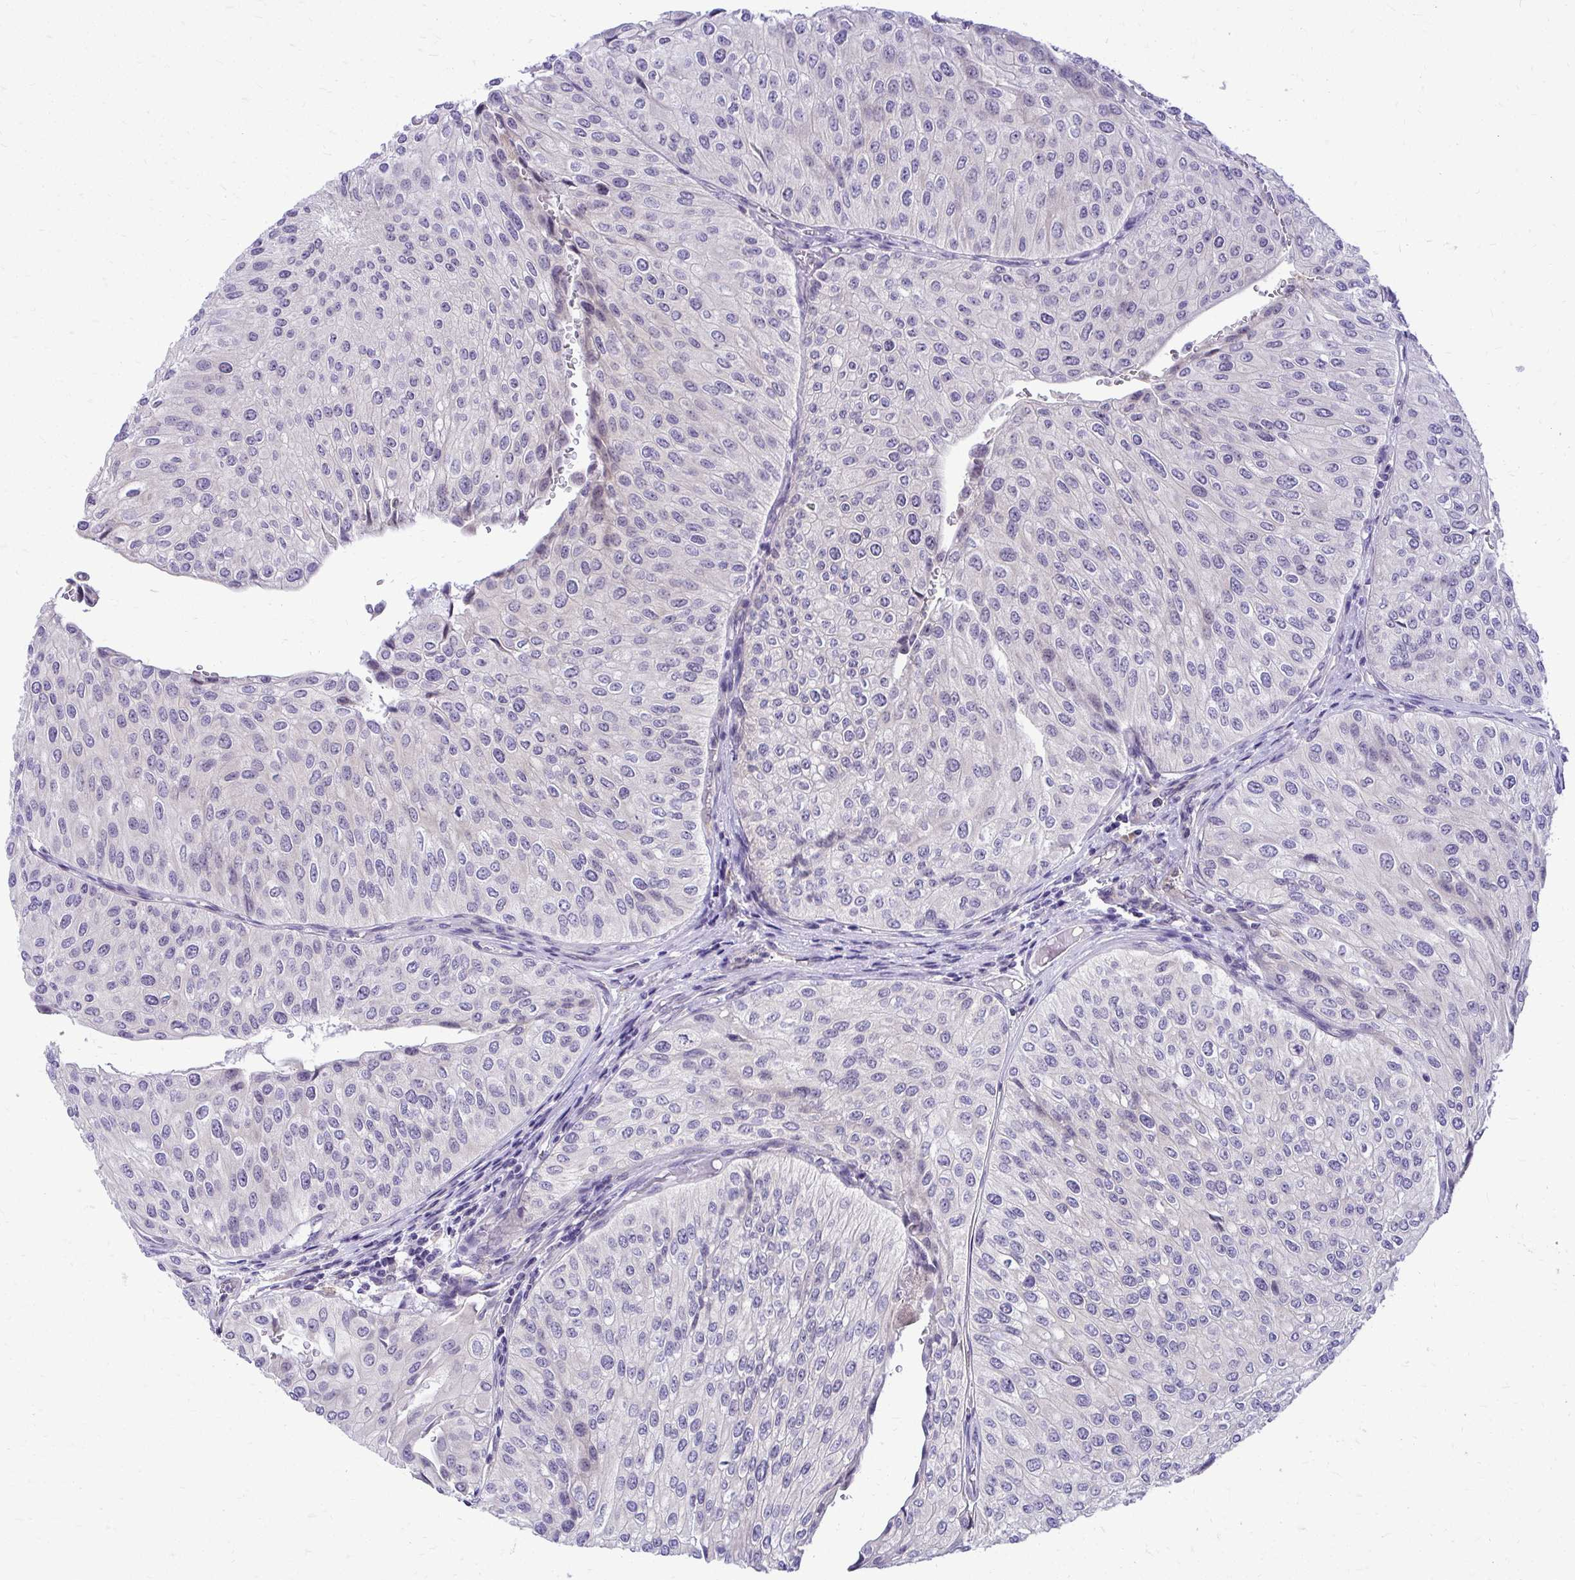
{"staining": {"intensity": "negative", "quantity": "none", "location": "none"}, "tissue": "urothelial cancer", "cell_type": "Tumor cells", "image_type": "cancer", "snomed": [{"axis": "morphology", "description": "Urothelial carcinoma, NOS"}, {"axis": "topography", "description": "Urinary bladder"}], "caption": "This is an immunohistochemistry (IHC) image of transitional cell carcinoma. There is no positivity in tumor cells.", "gene": "NIFK", "patient": {"sex": "male", "age": 67}}